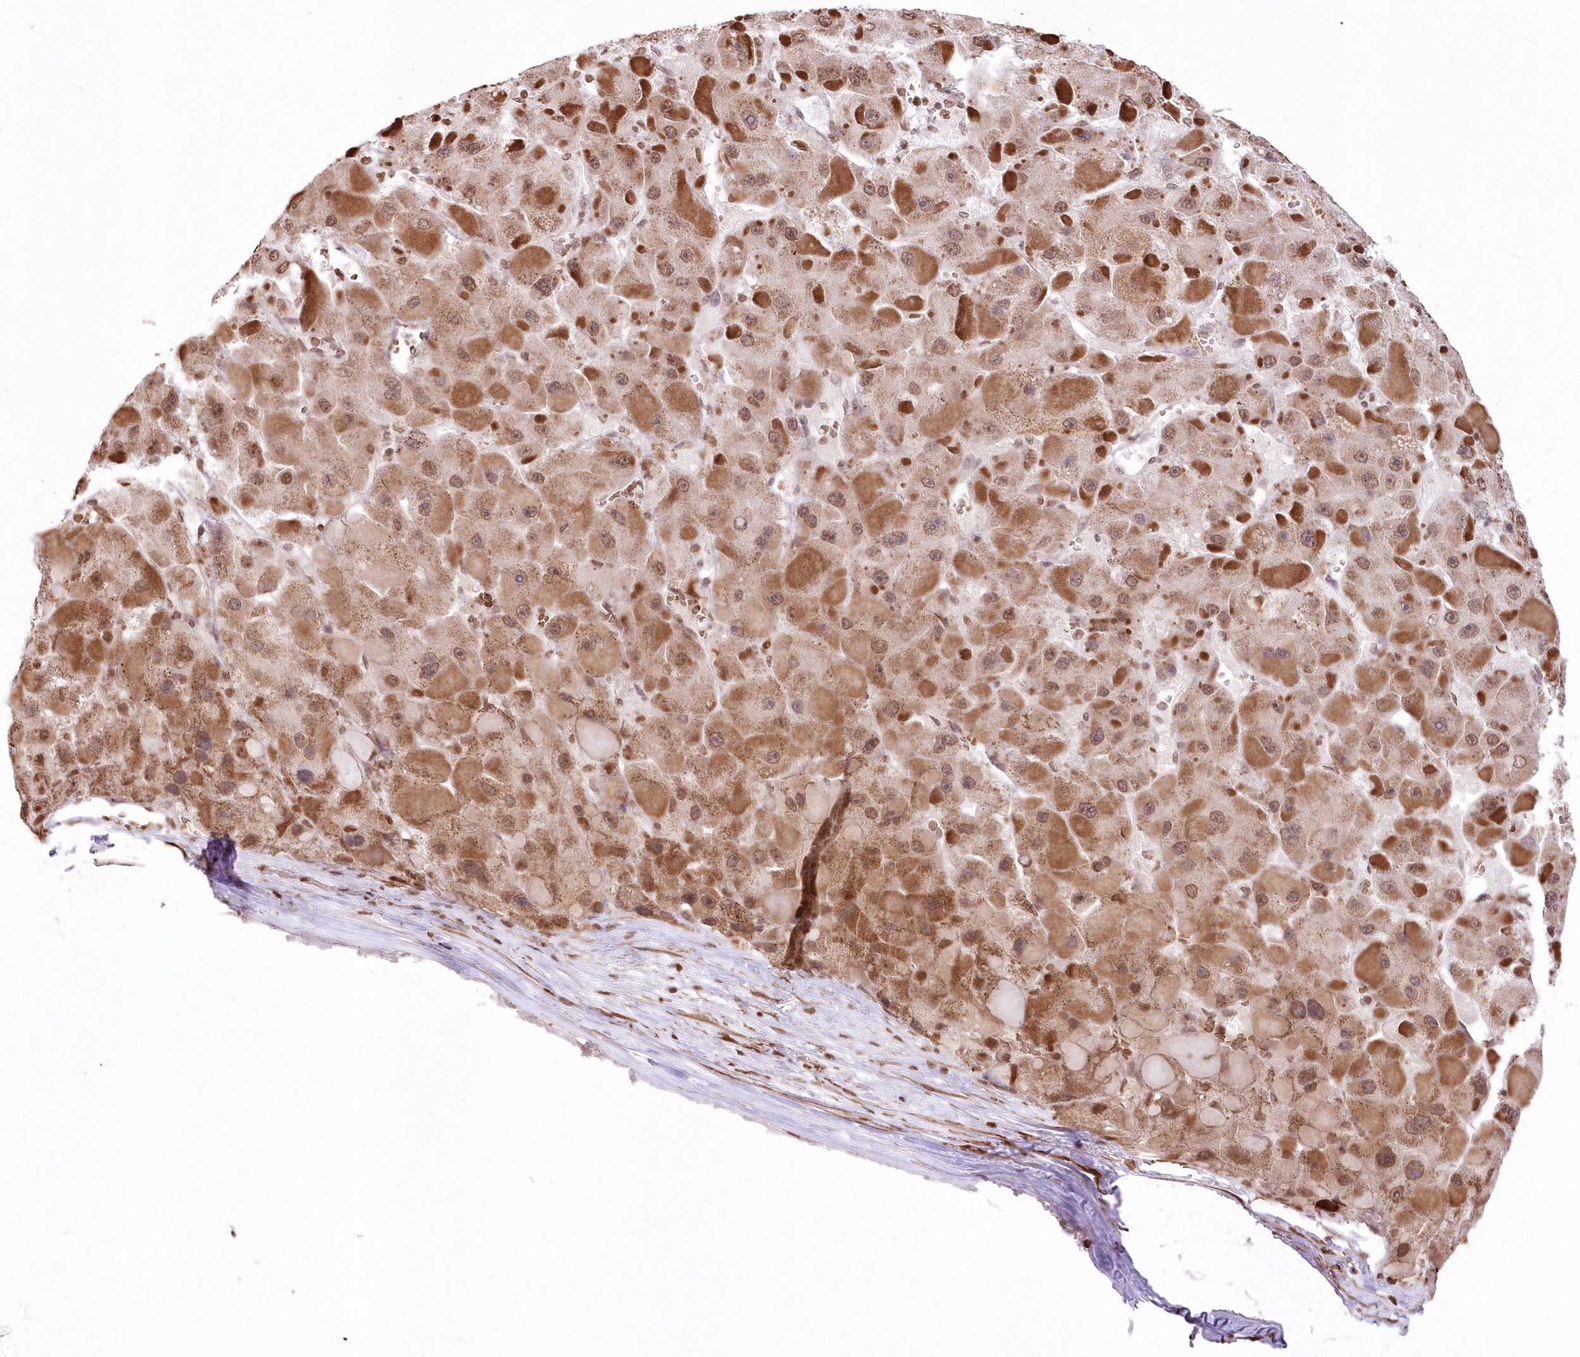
{"staining": {"intensity": "moderate", "quantity": ">75%", "location": "cytoplasmic/membranous,nuclear"}, "tissue": "liver cancer", "cell_type": "Tumor cells", "image_type": "cancer", "snomed": [{"axis": "morphology", "description": "Carcinoma, Hepatocellular, NOS"}, {"axis": "topography", "description": "Liver"}], "caption": "Moderate cytoplasmic/membranous and nuclear expression for a protein is seen in about >75% of tumor cells of liver cancer (hepatocellular carcinoma) using immunohistochemistry.", "gene": "RBM27", "patient": {"sex": "female", "age": 73}}